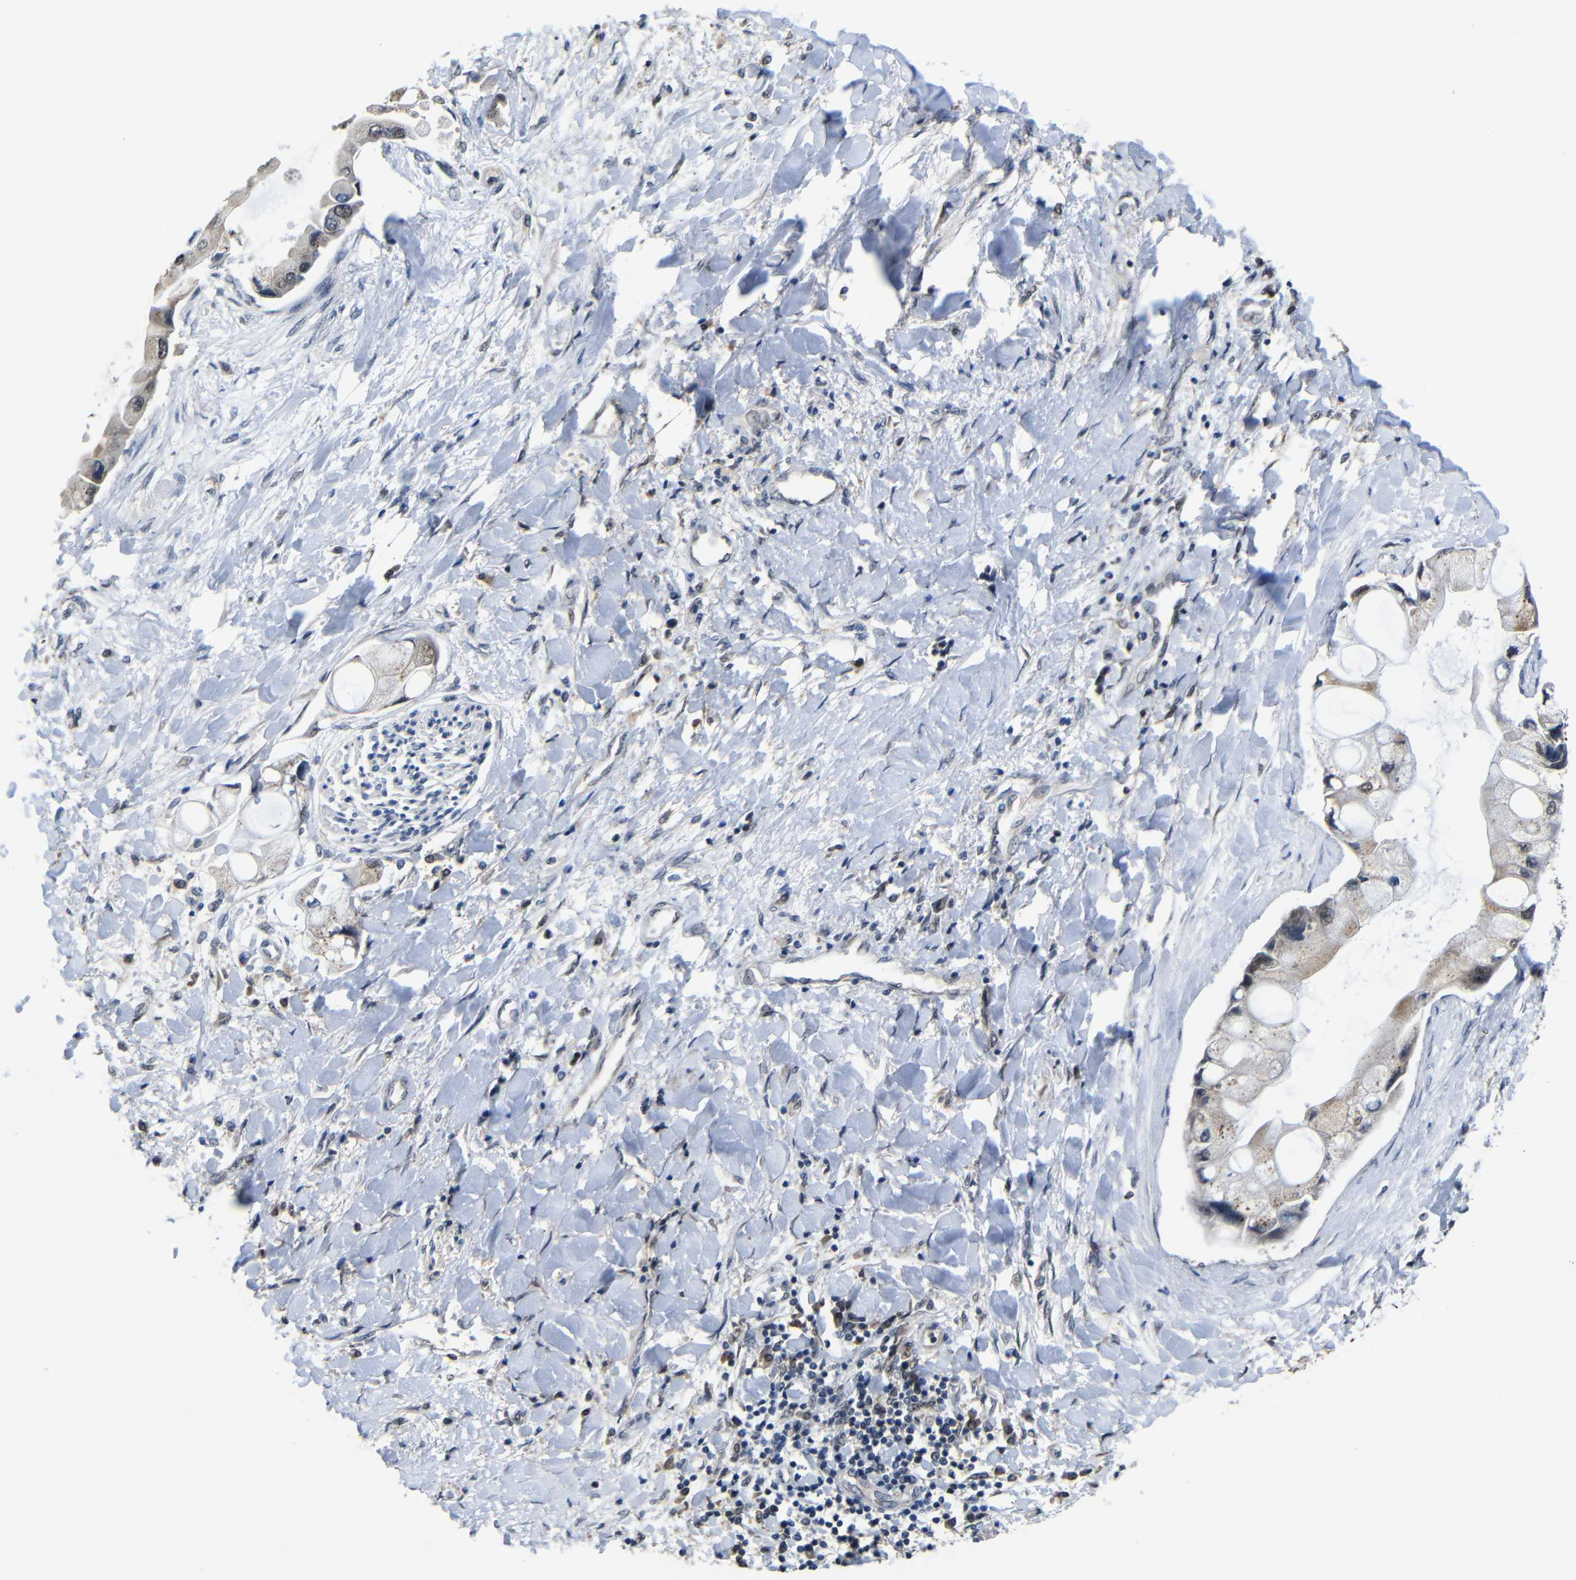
{"staining": {"intensity": "moderate", "quantity": "<25%", "location": "cytoplasmic/membranous"}, "tissue": "liver cancer", "cell_type": "Tumor cells", "image_type": "cancer", "snomed": [{"axis": "morphology", "description": "Cholangiocarcinoma"}, {"axis": "topography", "description": "Liver"}], "caption": "A low amount of moderate cytoplasmic/membranous positivity is present in approximately <25% of tumor cells in liver cancer tissue.", "gene": "FAM172A", "patient": {"sex": "male", "age": 50}}